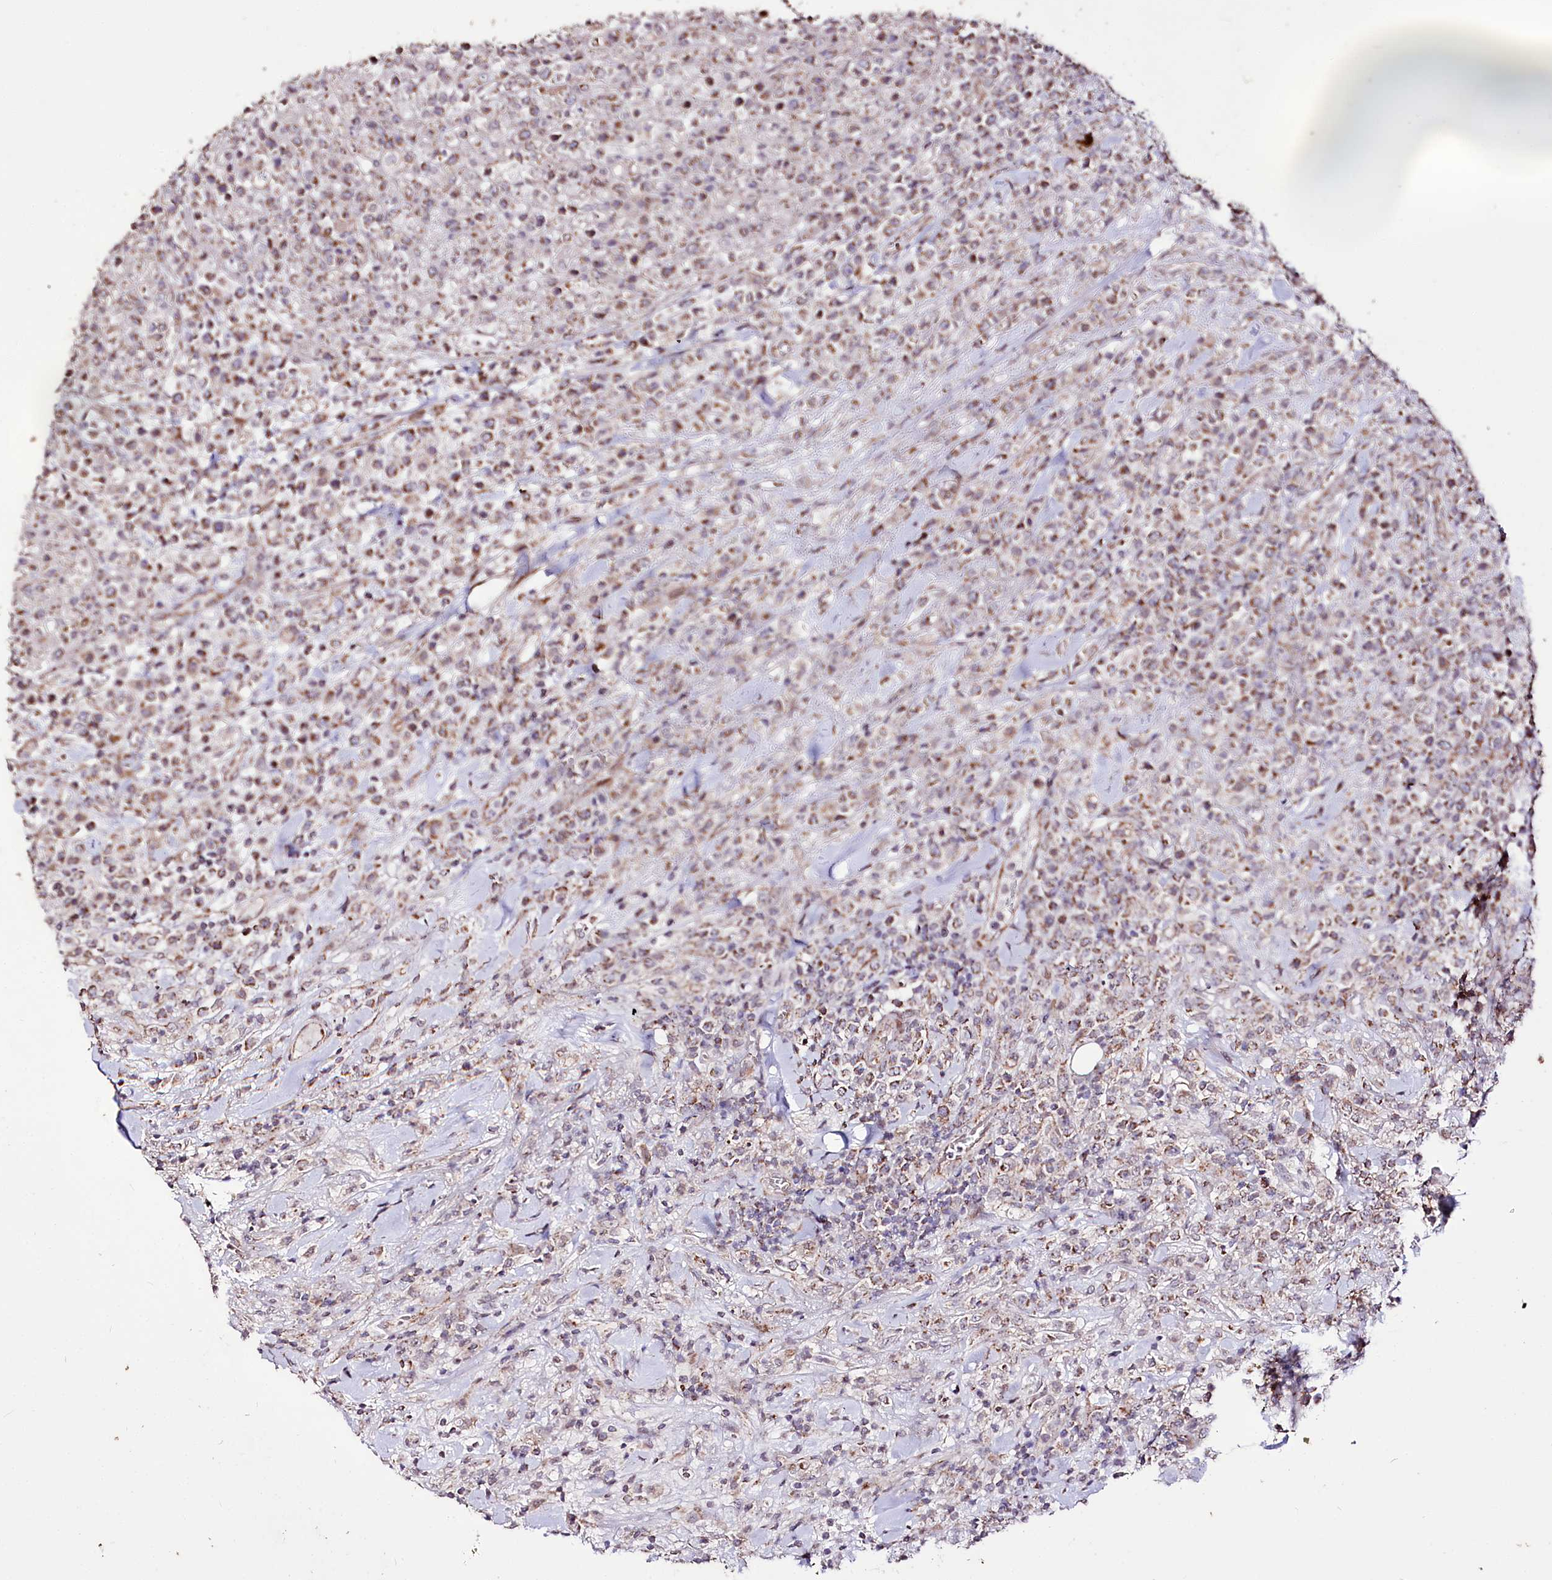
{"staining": {"intensity": "moderate", "quantity": ">75%", "location": "cytoplasmic/membranous"}, "tissue": "lymphoma", "cell_type": "Tumor cells", "image_type": "cancer", "snomed": [{"axis": "morphology", "description": "Malignant lymphoma, non-Hodgkin's type, High grade"}, {"axis": "topography", "description": "Colon"}], "caption": "Human lymphoma stained with a brown dye reveals moderate cytoplasmic/membranous positive staining in approximately >75% of tumor cells.", "gene": "CARD19", "patient": {"sex": "female", "age": 53}}